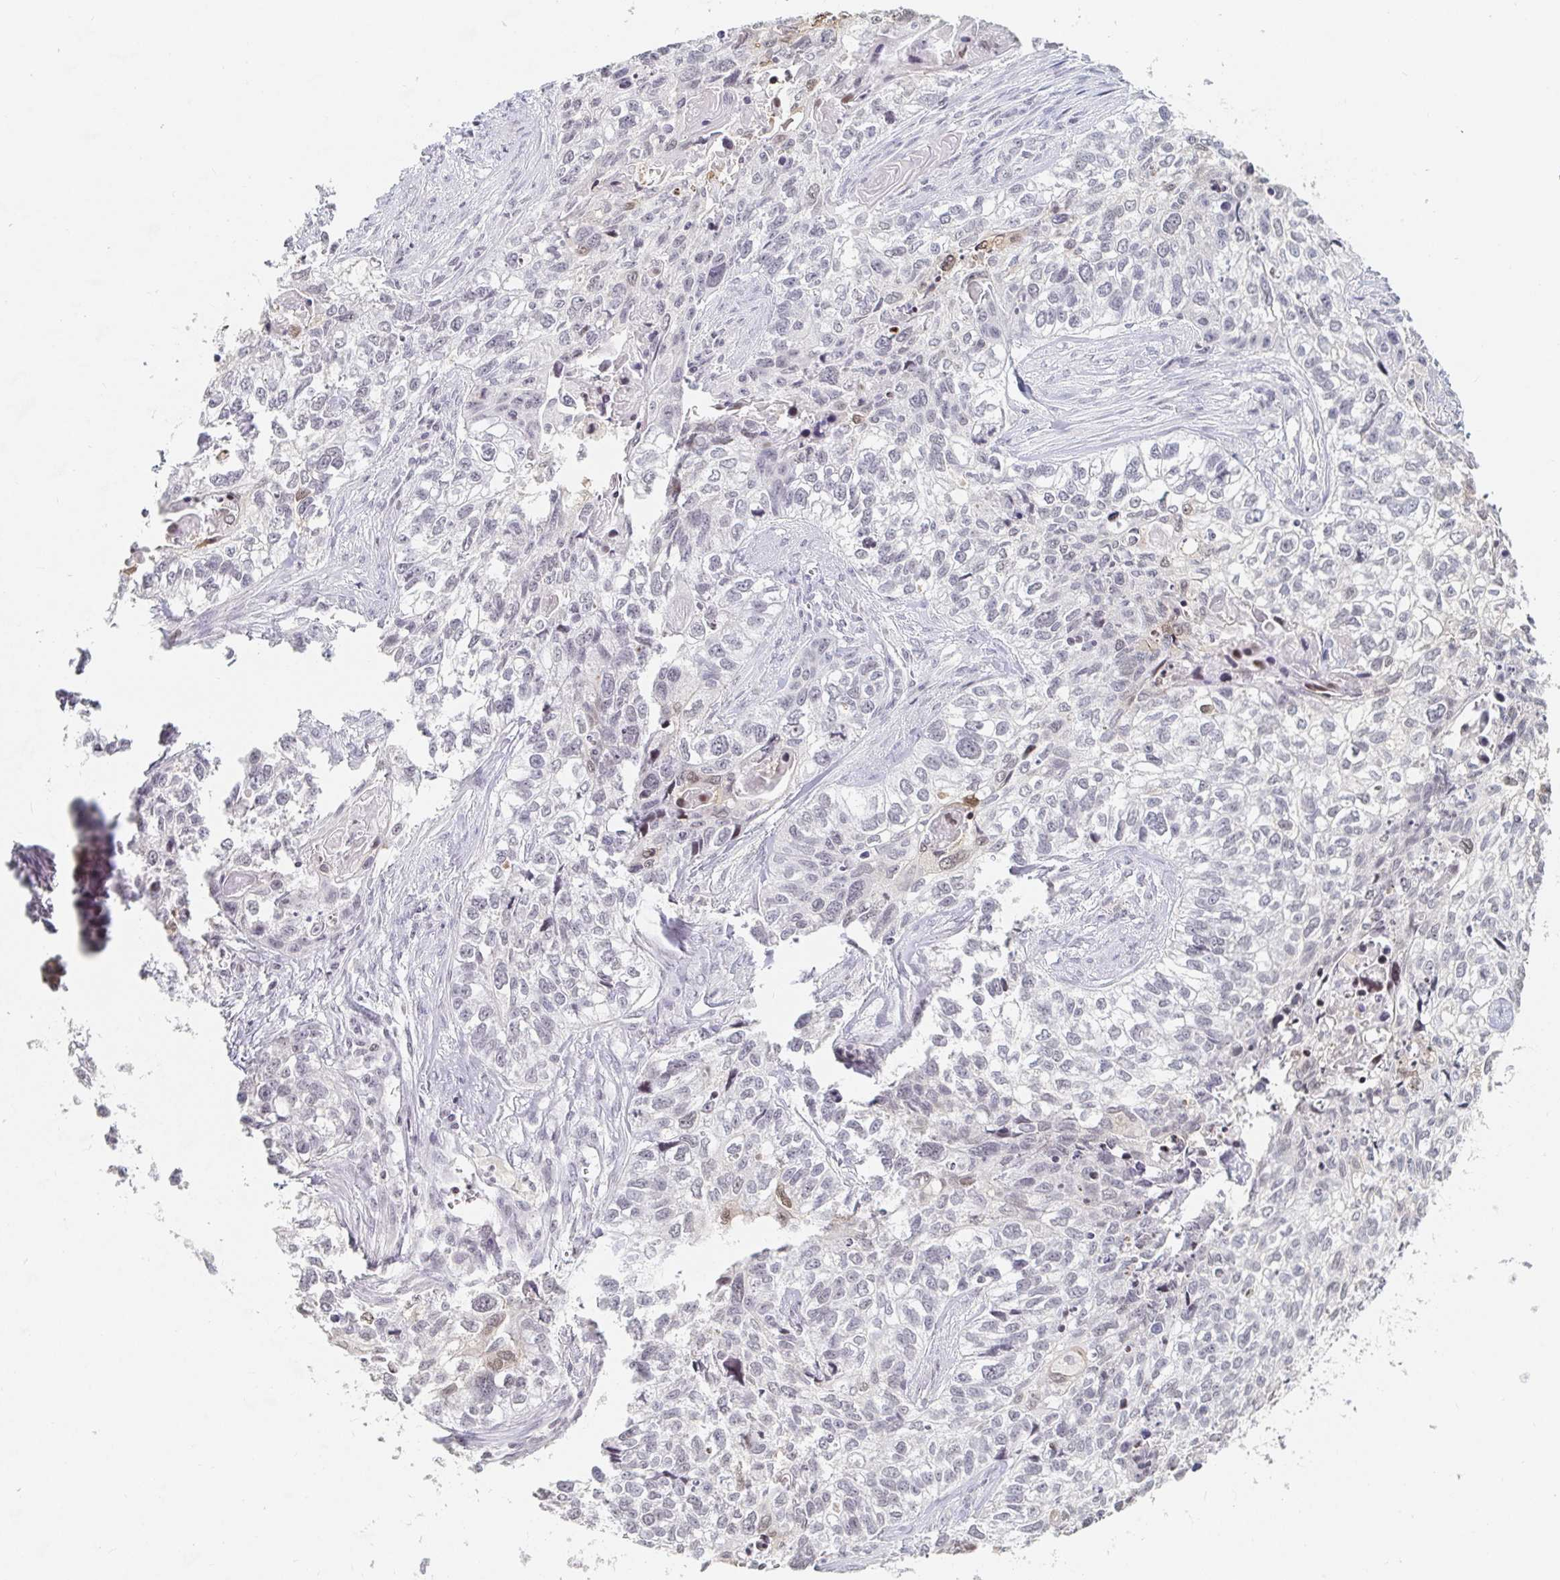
{"staining": {"intensity": "negative", "quantity": "none", "location": "none"}, "tissue": "lung cancer", "cell_type": "Tumor cells", "image_type": "cancer", "snomed": [{"axis": "morphology", "description": "Squamous cell carcinoma, NOS"}, {"axis": "topography", "description": "Lung"}], "caption": "Immunohistochemistry of lung cancer displays no positivity in tumor cells.", "gene": "NME9", "patient": {"sex": "male", "age": 74}}